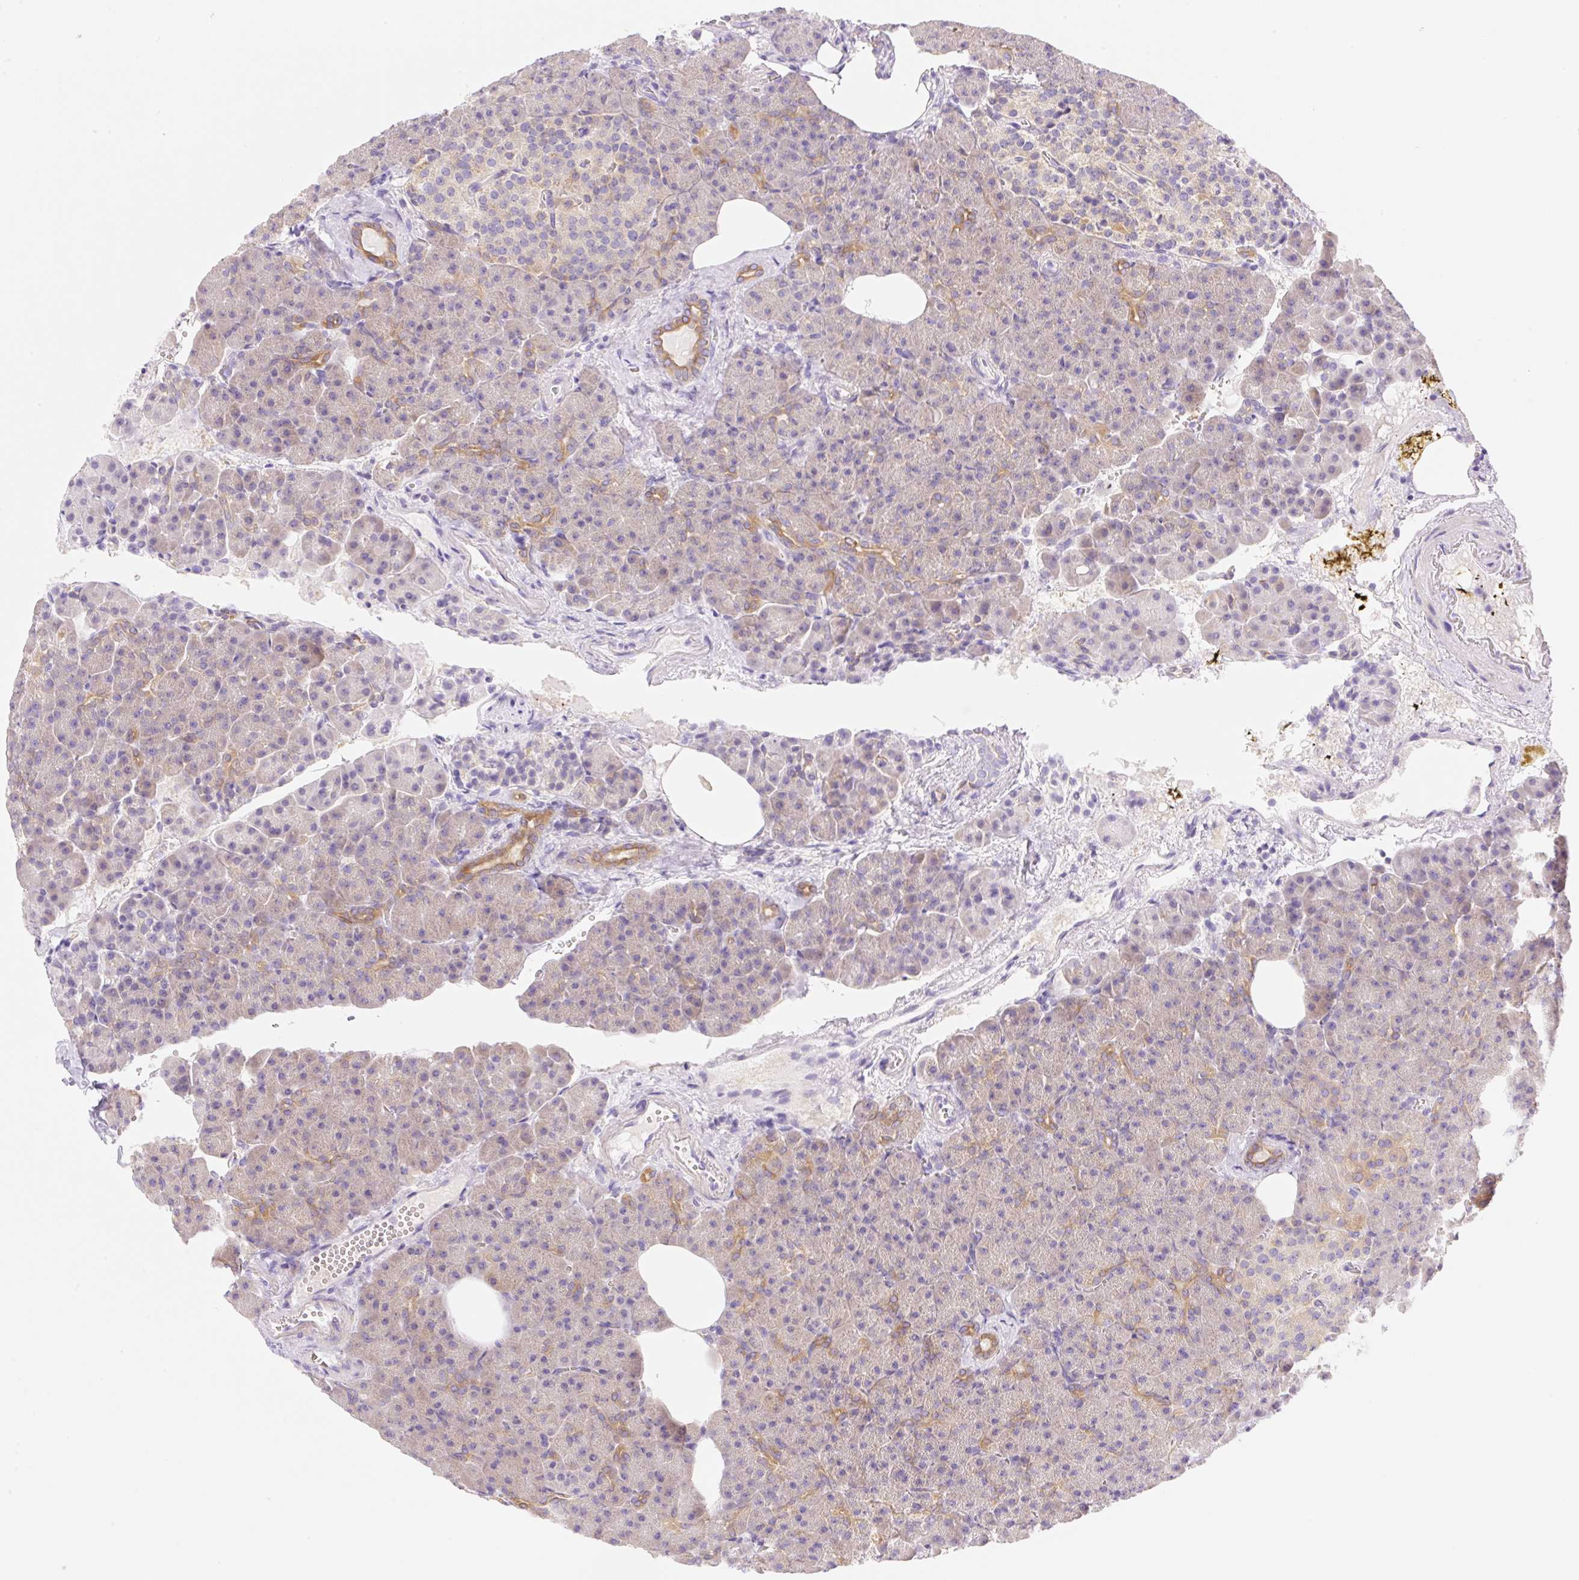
{"staining": {"intensity": "moderate", "quantity": "<25%", "location": "cytoplasmic/membranous"}, "tissue": "pancreas", "cell_type": "Exocrine glandular cells", "image_type": "normal", "snomed": [{"axis": "morphology", "description": "Normal tissue, NOS"}, {"axis": "topography", "description": "Pancreas"}], "caption": "A micrograph showing moderate cytoplasmic/membranous expression in about <25% of exocrine glandular cells in benign pancreas, as visualized by brown immunohistochemical staining.", "gene": "DENND5A", "patient": {"sex": "female", "age": 74}}